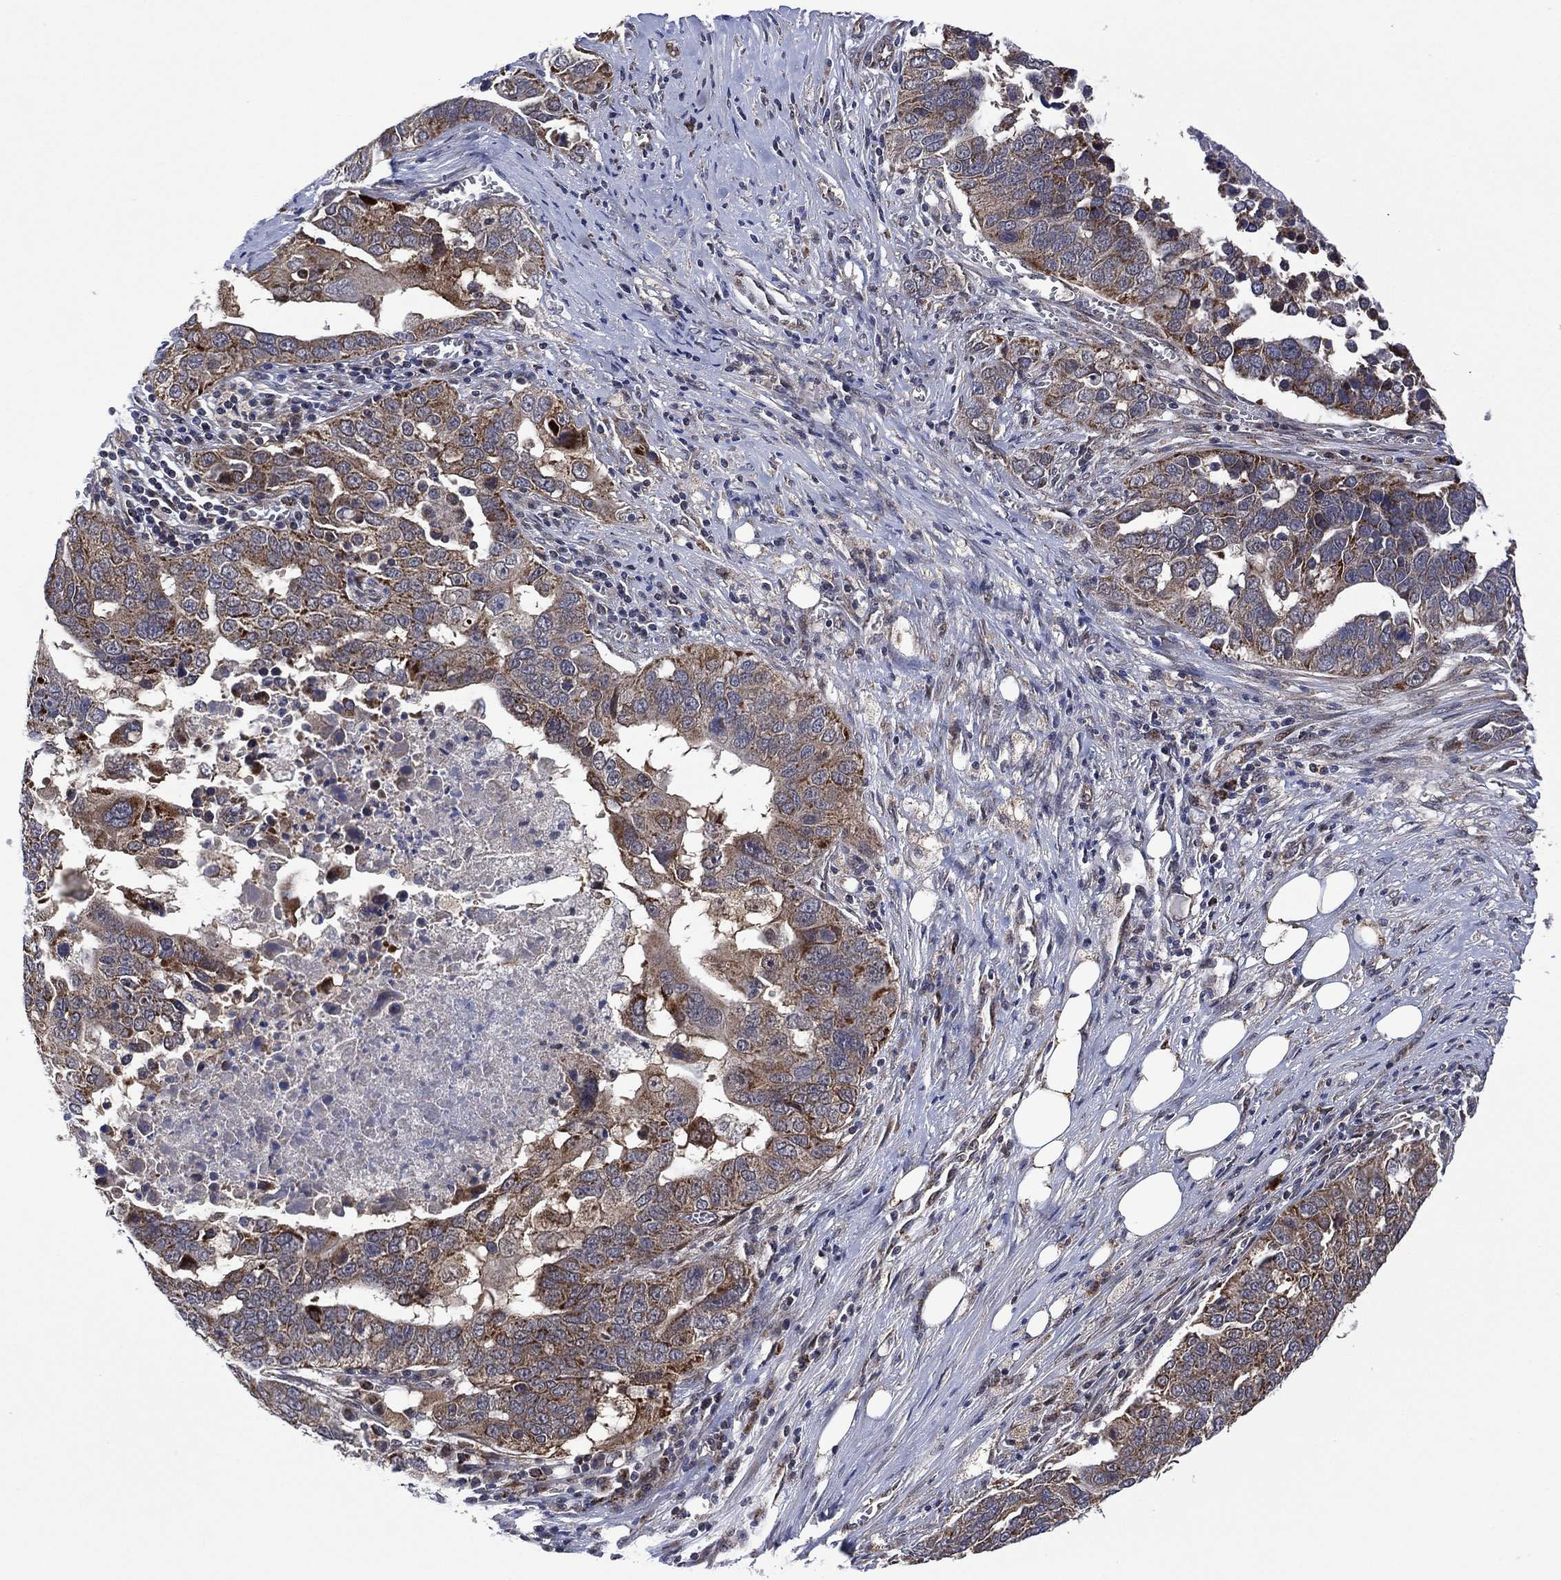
{"staining": {"intensity": "moderate", "quantity": ">75%", "location": "cytoplasmic/membranous"}, "tissue": "ovarian cancer", "cell_type": "Tumor cells", "image_type": "cancer", "snomed": [{"axis": "morphology", "description": "Carcinoma, endometroid"}, {"axis": "topography", "description": "Soft tissue"}, {"axis": "topography", "description": "Ovary"}], "caption": "A photomicrograph of human ovarian cancer (endometroid carcinoma) stained for a protein exhibits moderate cytoplasmic/membranous brown staining in tumor cells.", "gene": "HTD2", "patient": {"sex": "female", "age": 52}}